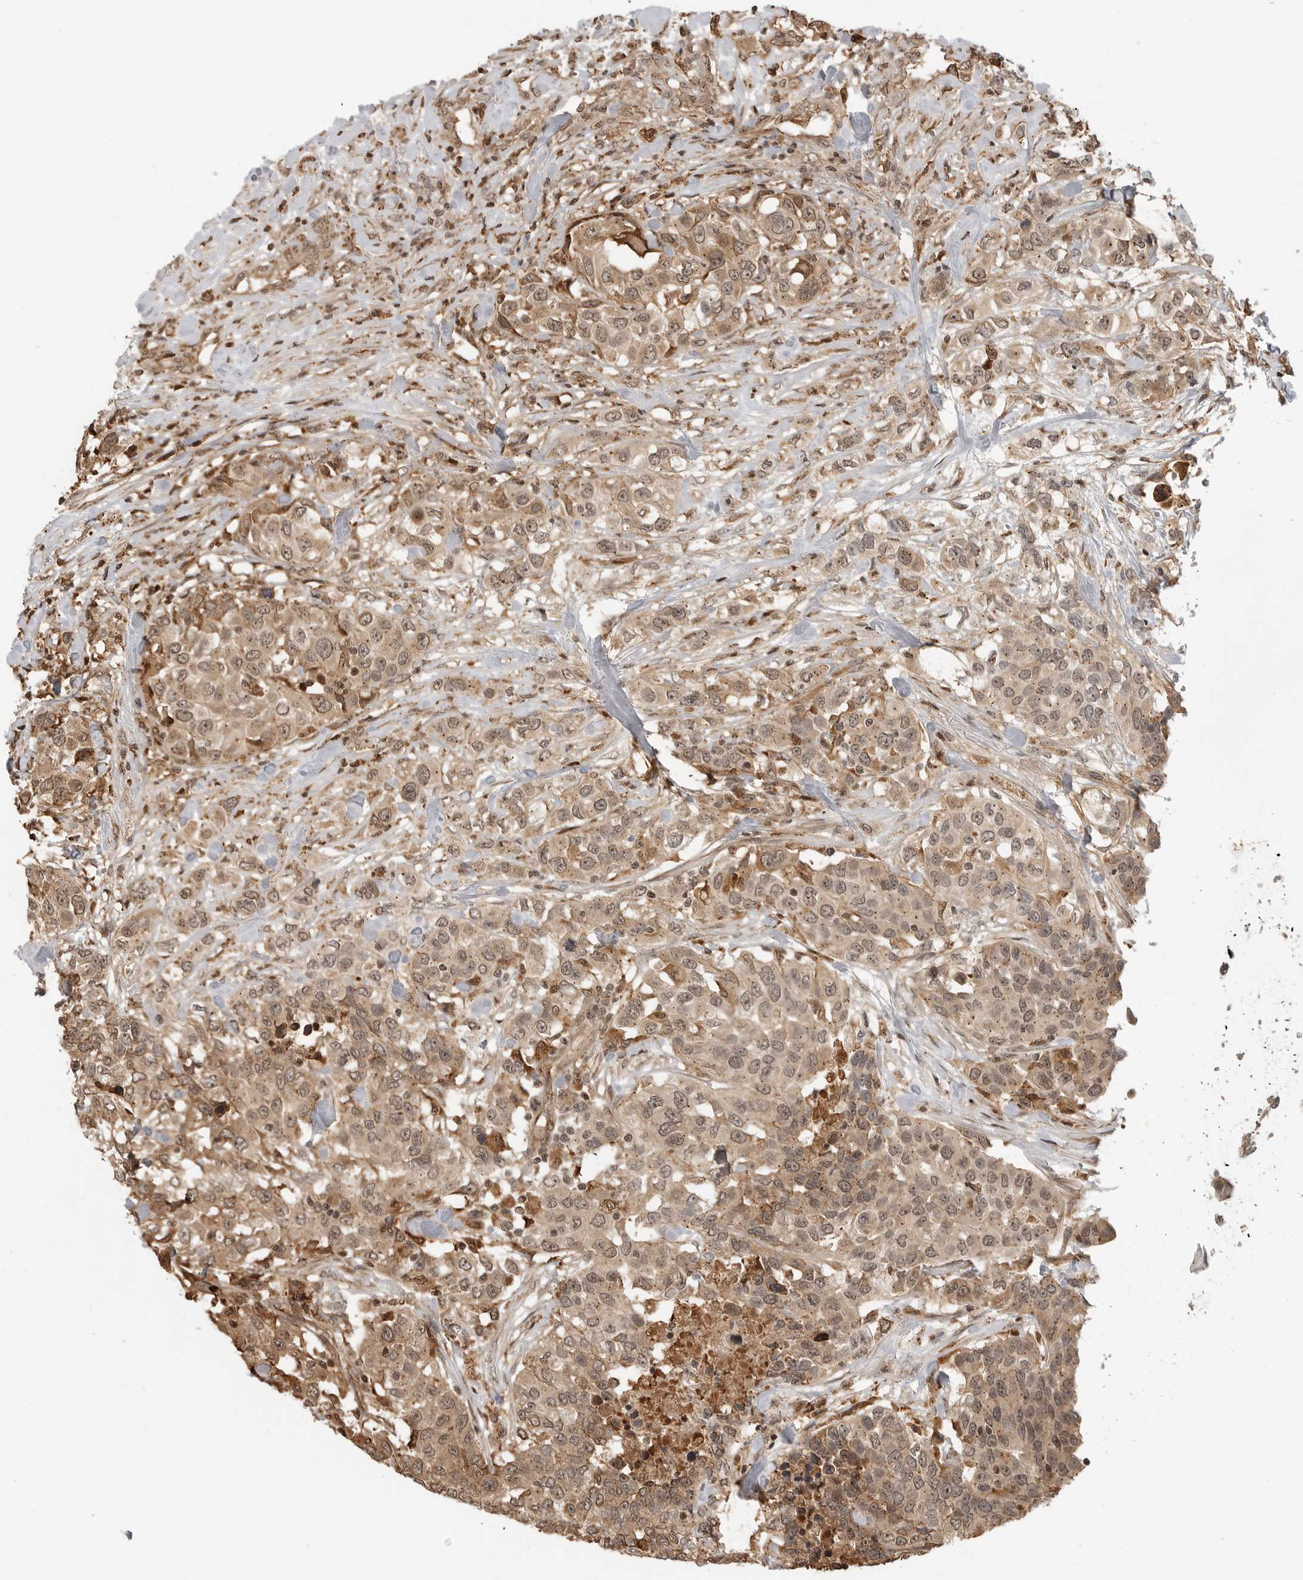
{"staining": {"intensity": "moderate", "quantity": ">75%", "location": "cytoplasmic/membranous,nuclear"}, "tissue": "urothelial cancer", "cell_type": "Tumor cells", "image_type": "cancer", "snomed": [{"axis": "morphology", "description": "Urothelial carcinoma, High grade"}, {"axis": "topography", "description": "Urinary bladder"}], "caption": "Immunohistochemical staining of human urothelial cancer shows medium levels of moderate cytoplasmic/membranous and nuclear expression in approximately >75% of tumor cells.", "gene": "BMP2K", "patient": {"sex": "female", "age": 80}}